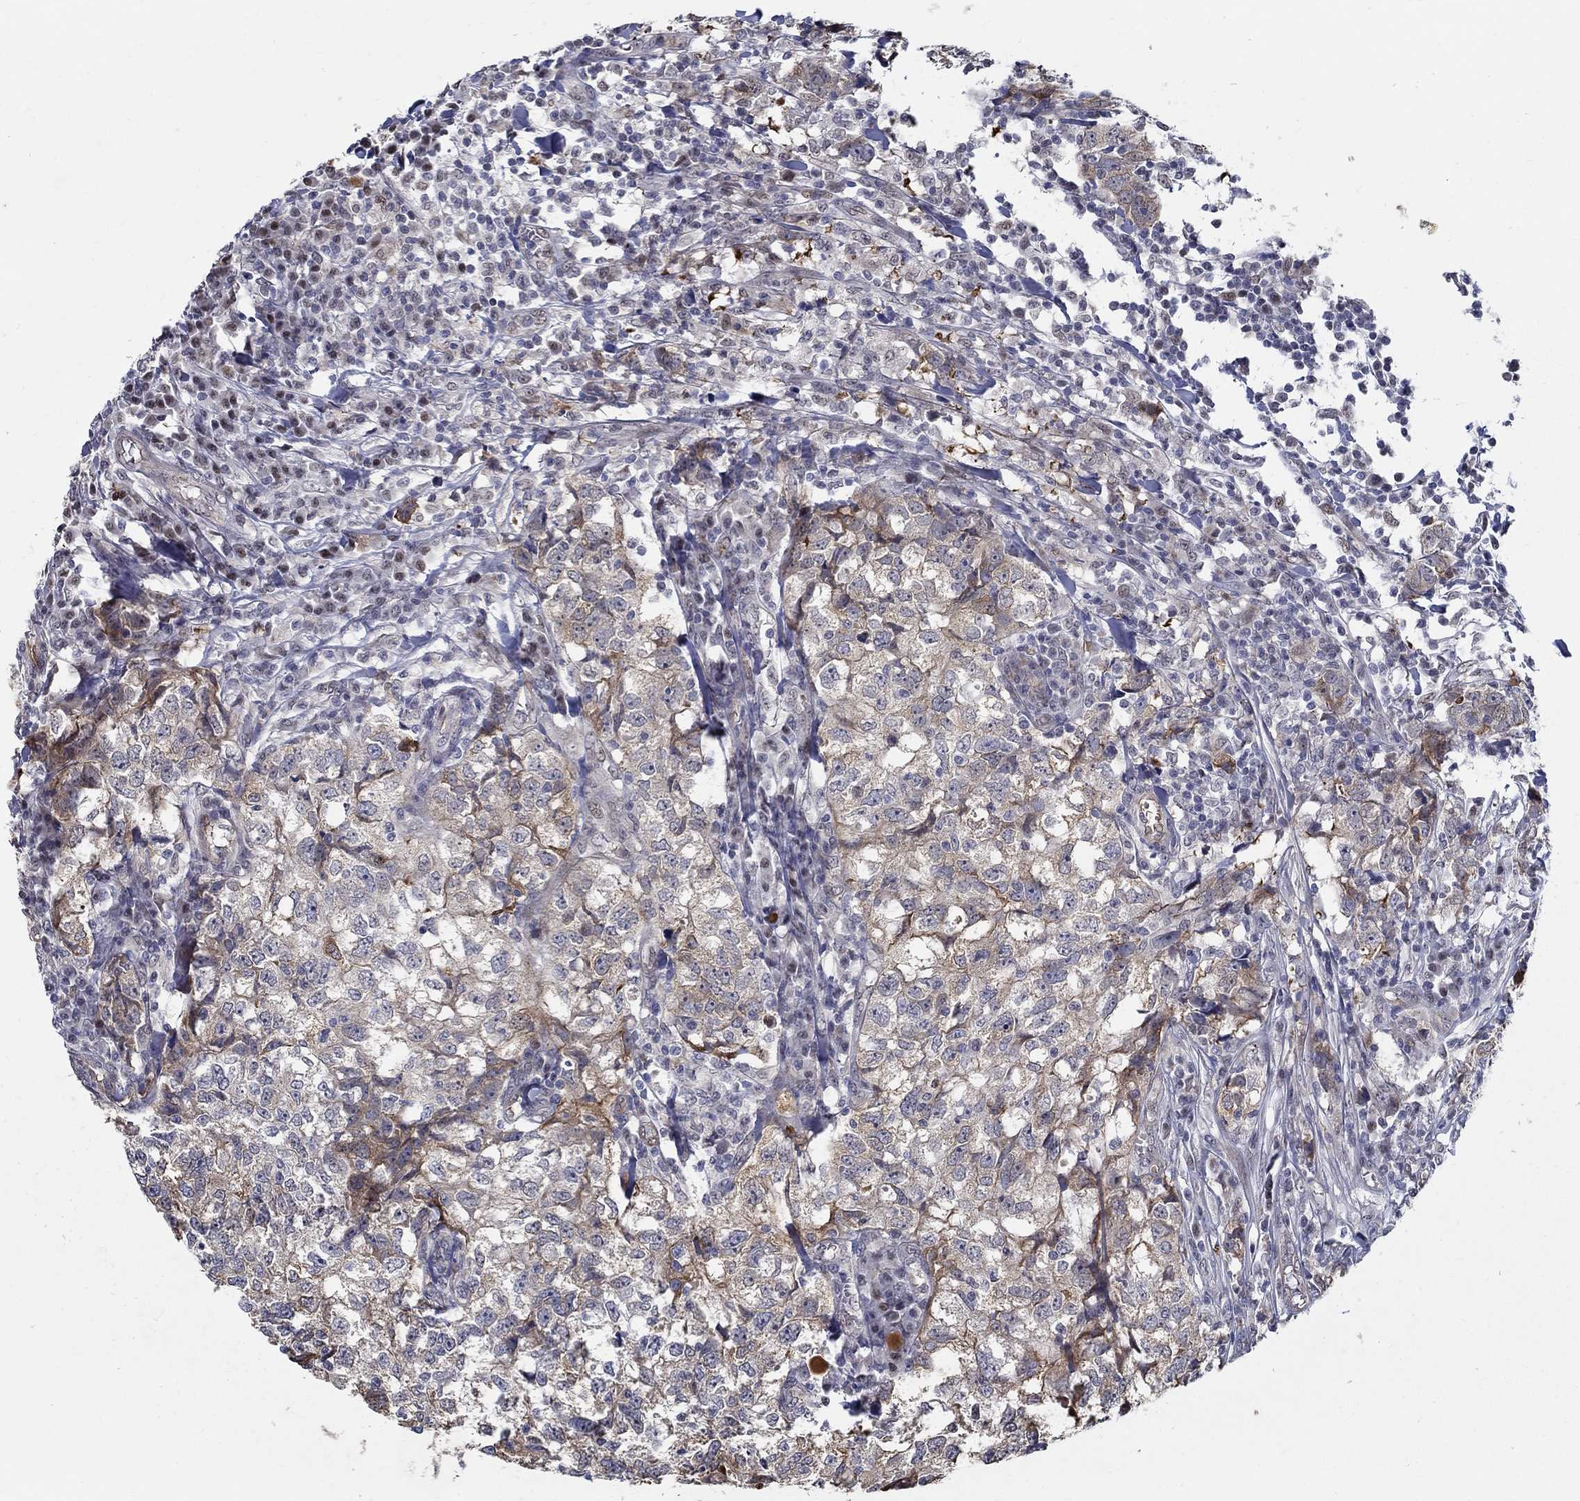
{"staining": {"intensity": "moderate", "quantity": "25%-75%", "location": "cytoplasmic/membranous"}, "tissue": "breast cancer", "cell_type": "Tumor cells", "image_type": "cancer", "snomed": [{"axis": "morphology", "description": "Duct carcinoma"}, {"axis": "topography", "description": "Breast"}], "caption": "Human infiltrating ductal carcinoma (breast) stained for a protein (brown) demonstrates moderate cytoplasmic/membranous positive expression in approximately 25%-75% of tumor cells.", "gene": "C16orf46", "patient": {"sex": "female", "age": 30}}